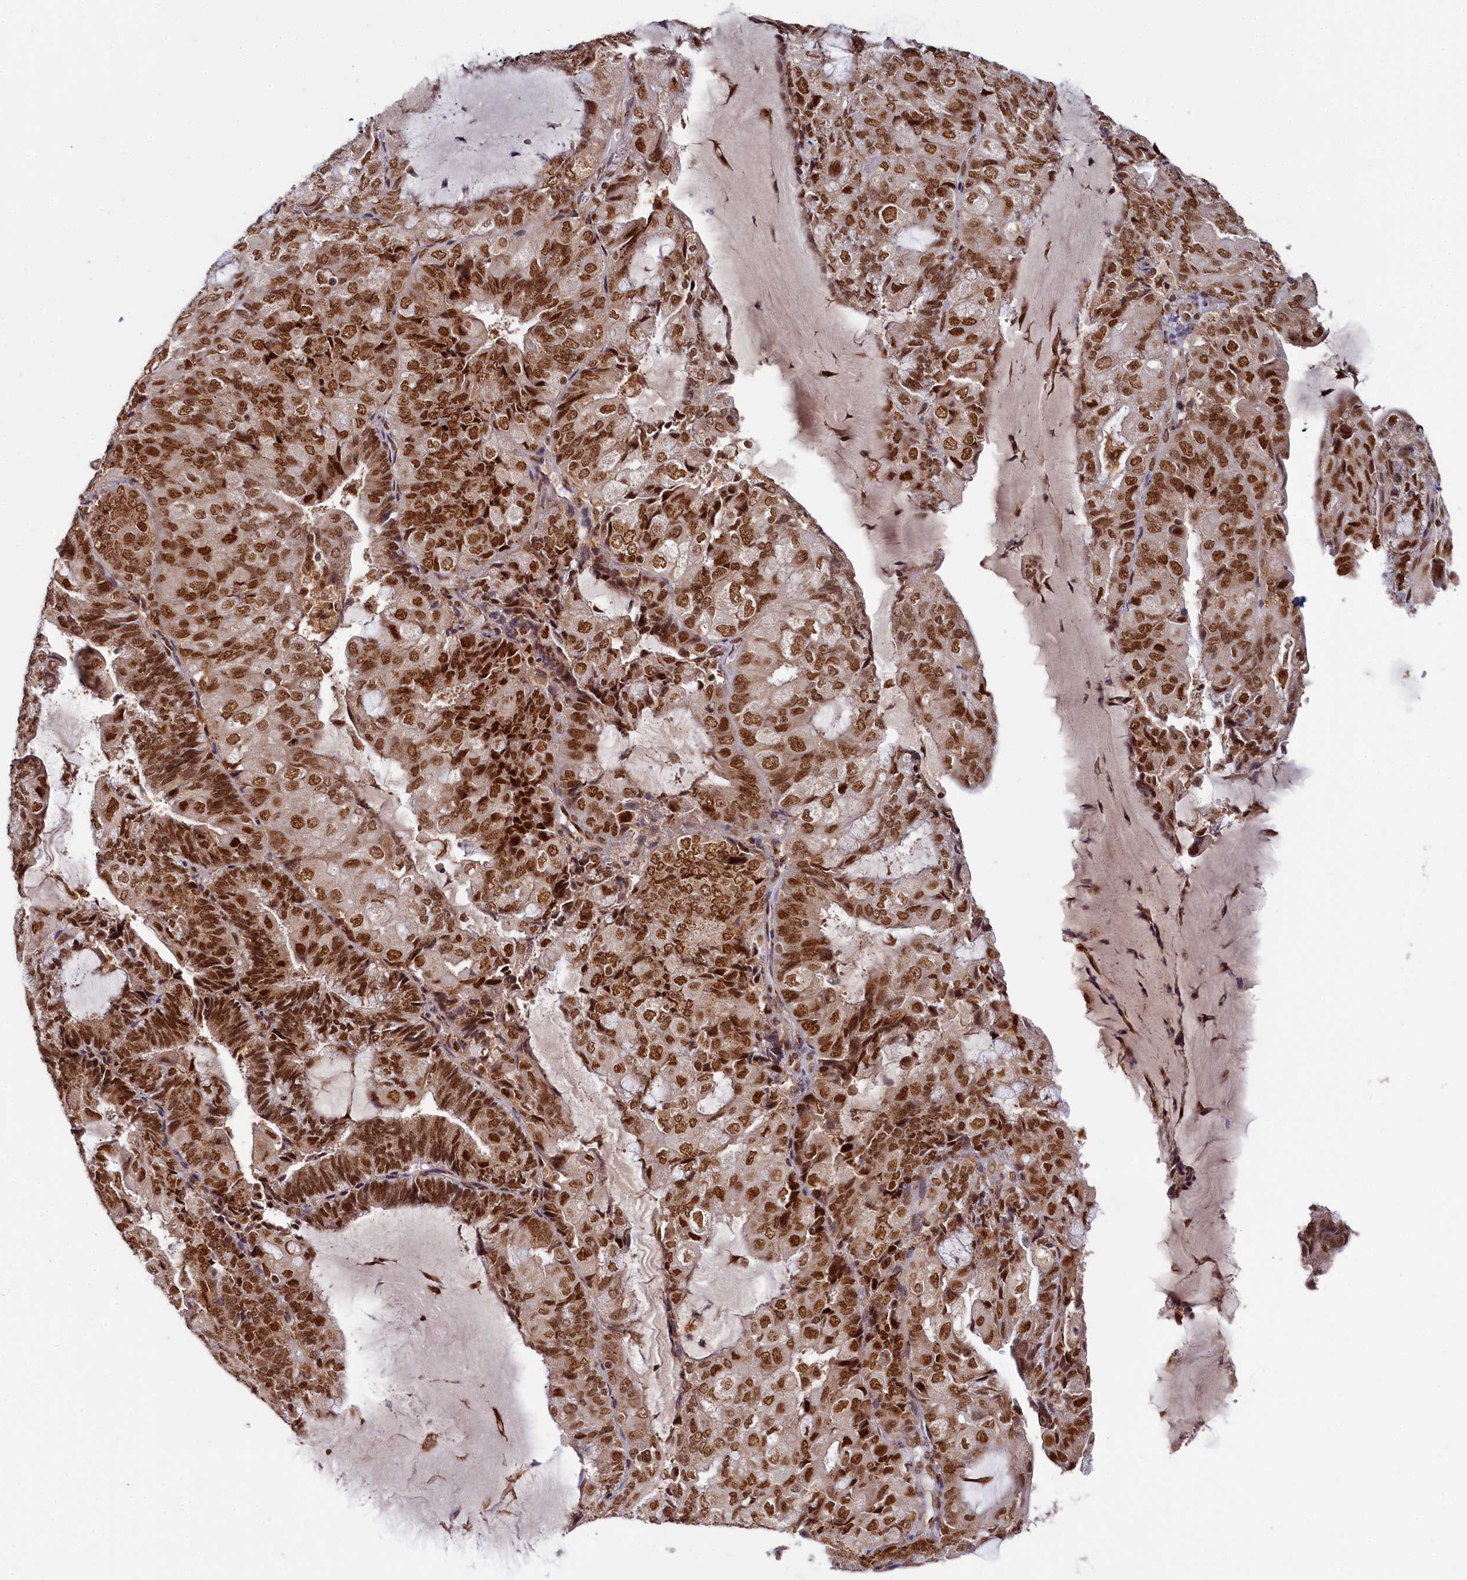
{"staining": {"intensity": "strong", "quantity": ">75%", "location": "nuclear"}, "tissue": "endometrial cancer", "cell_type": "Tumor cells", "image_type": "cancer", "snomed": [{"axis": "morphology", "description": "Adenocarcinoma, NOS"}, {"axis": "topography", "description": "Endometrium"}], "caption": "The micrograph shows immunohistochemical staining of endometrial cancer (adenocarcinoma). There is strong nuclear positivity is present in approximately >75% of tumor cells. (IHC, brightfield microscopy, high magnification).", "gene": "PPHLN1", "patient": {"sex": "female", "age": 81}}